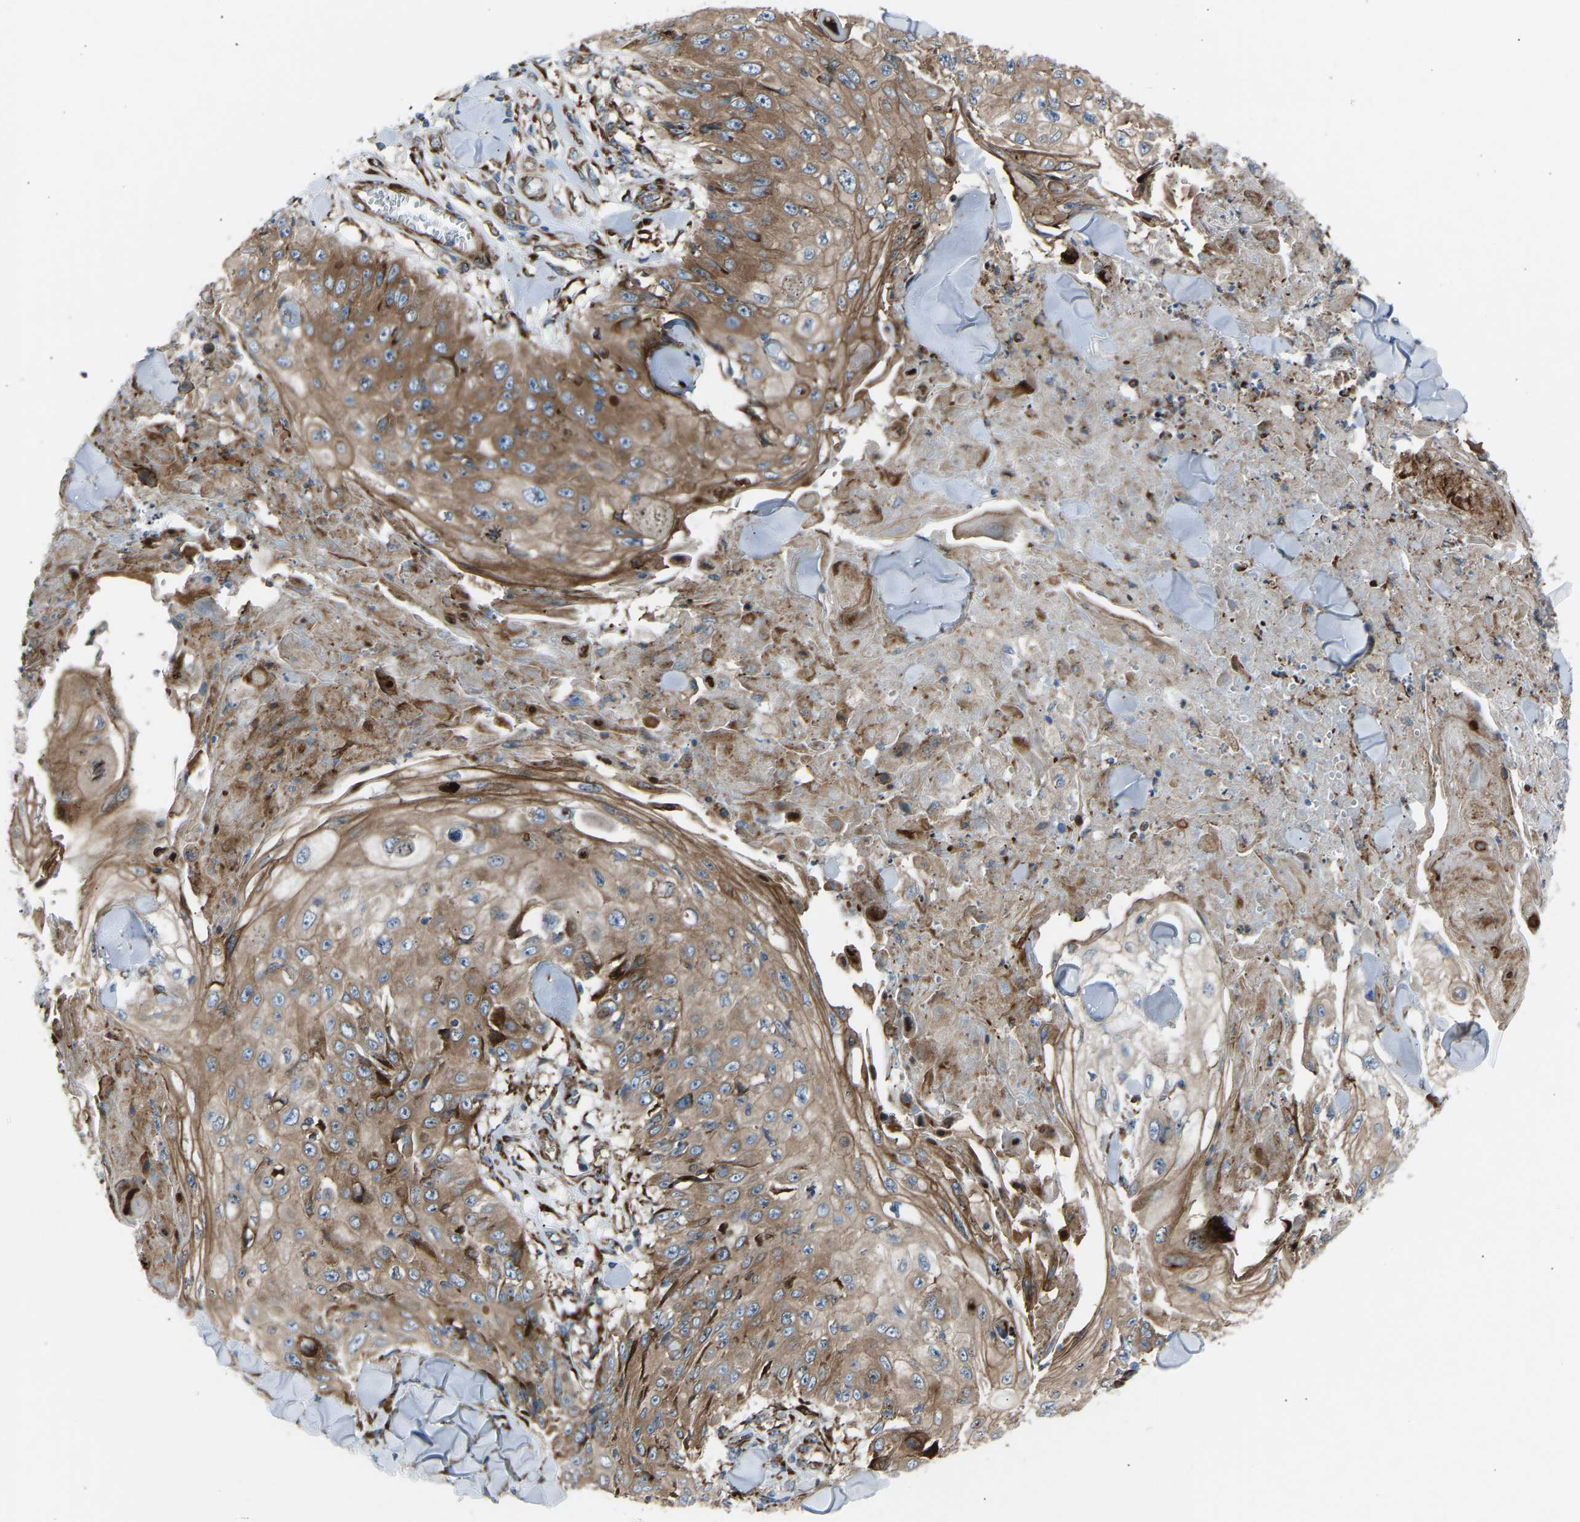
{"staining": {"intensity": "moderate", "quantity": ">75%", "location": "cytoplasmic/membranous"}, "tissue": "skin cancer", "cell_type": "Tumor cells", "image_type": "cancer", "snomed": [{"axis": "morphology", "description": "Squamous cell carcinoma, NOS"}, {"axis": "topography", "description": "Skin"}], "caption": "Tumor cells display medium levels of moderate cytoplasmic/membranous positivity in approximately >75% of cells in squamous cell carcinoma (skin).", "gene": "VPS41", "patient": {"sex": "male", "age": 86}}